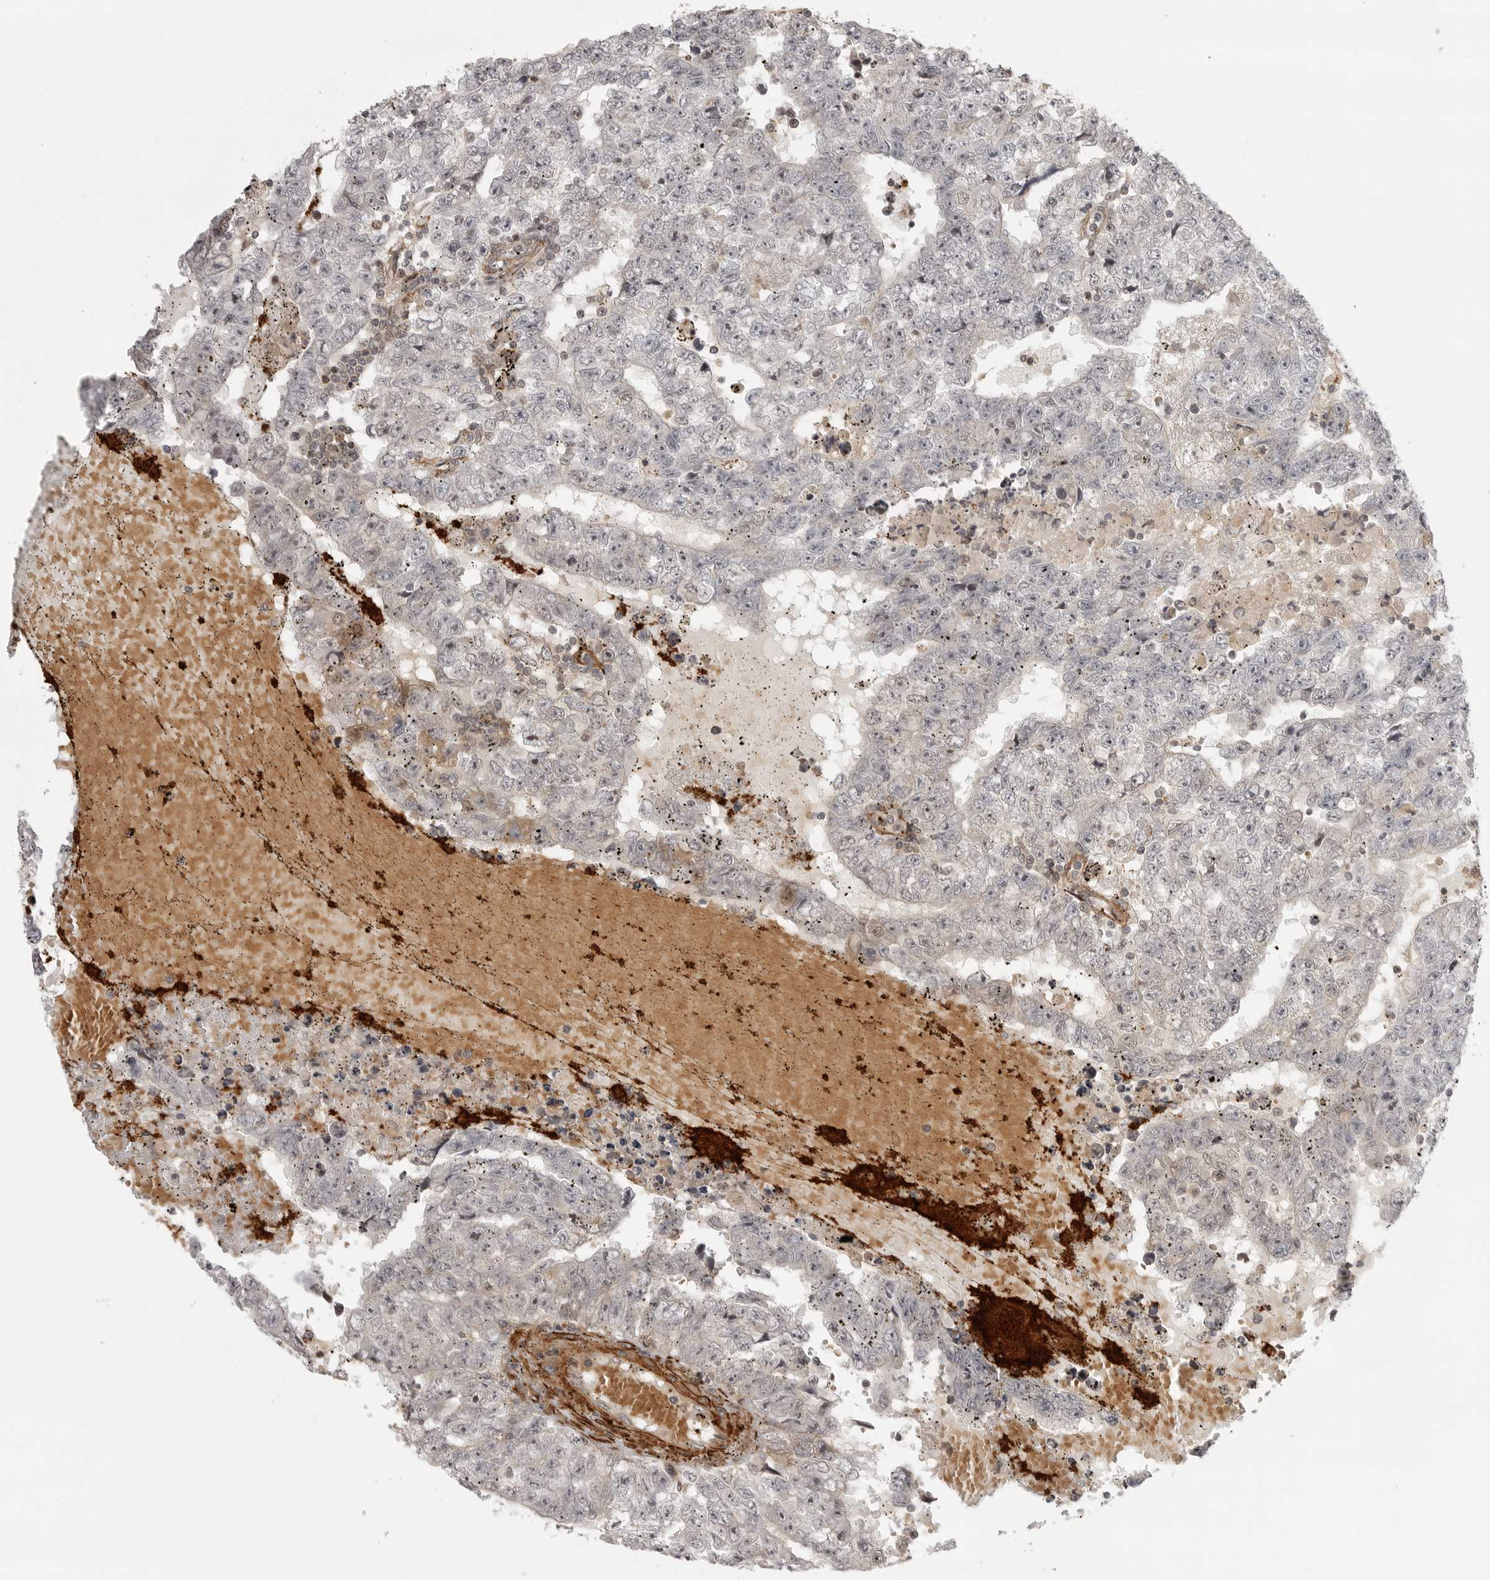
{"staining": {"intensity": "weak", "quantity": "<25%", "location": "nuclear"}, "tissue": "testis cancer", "cell_type": "Tumor cells", "image_type": "cancer", "snomed": [{"axis": "morphology", "description": "Carcinoma, Embryonal, NOS"}, {"axis": "topography", "description": "Testis"}], "caption": "Human testis cancer stained for a protein using immunohistochemistry (IHC) displays no expression in tumor cells.", "gene": "TUT4", "patient": {"sex": "male", "age": 25}}